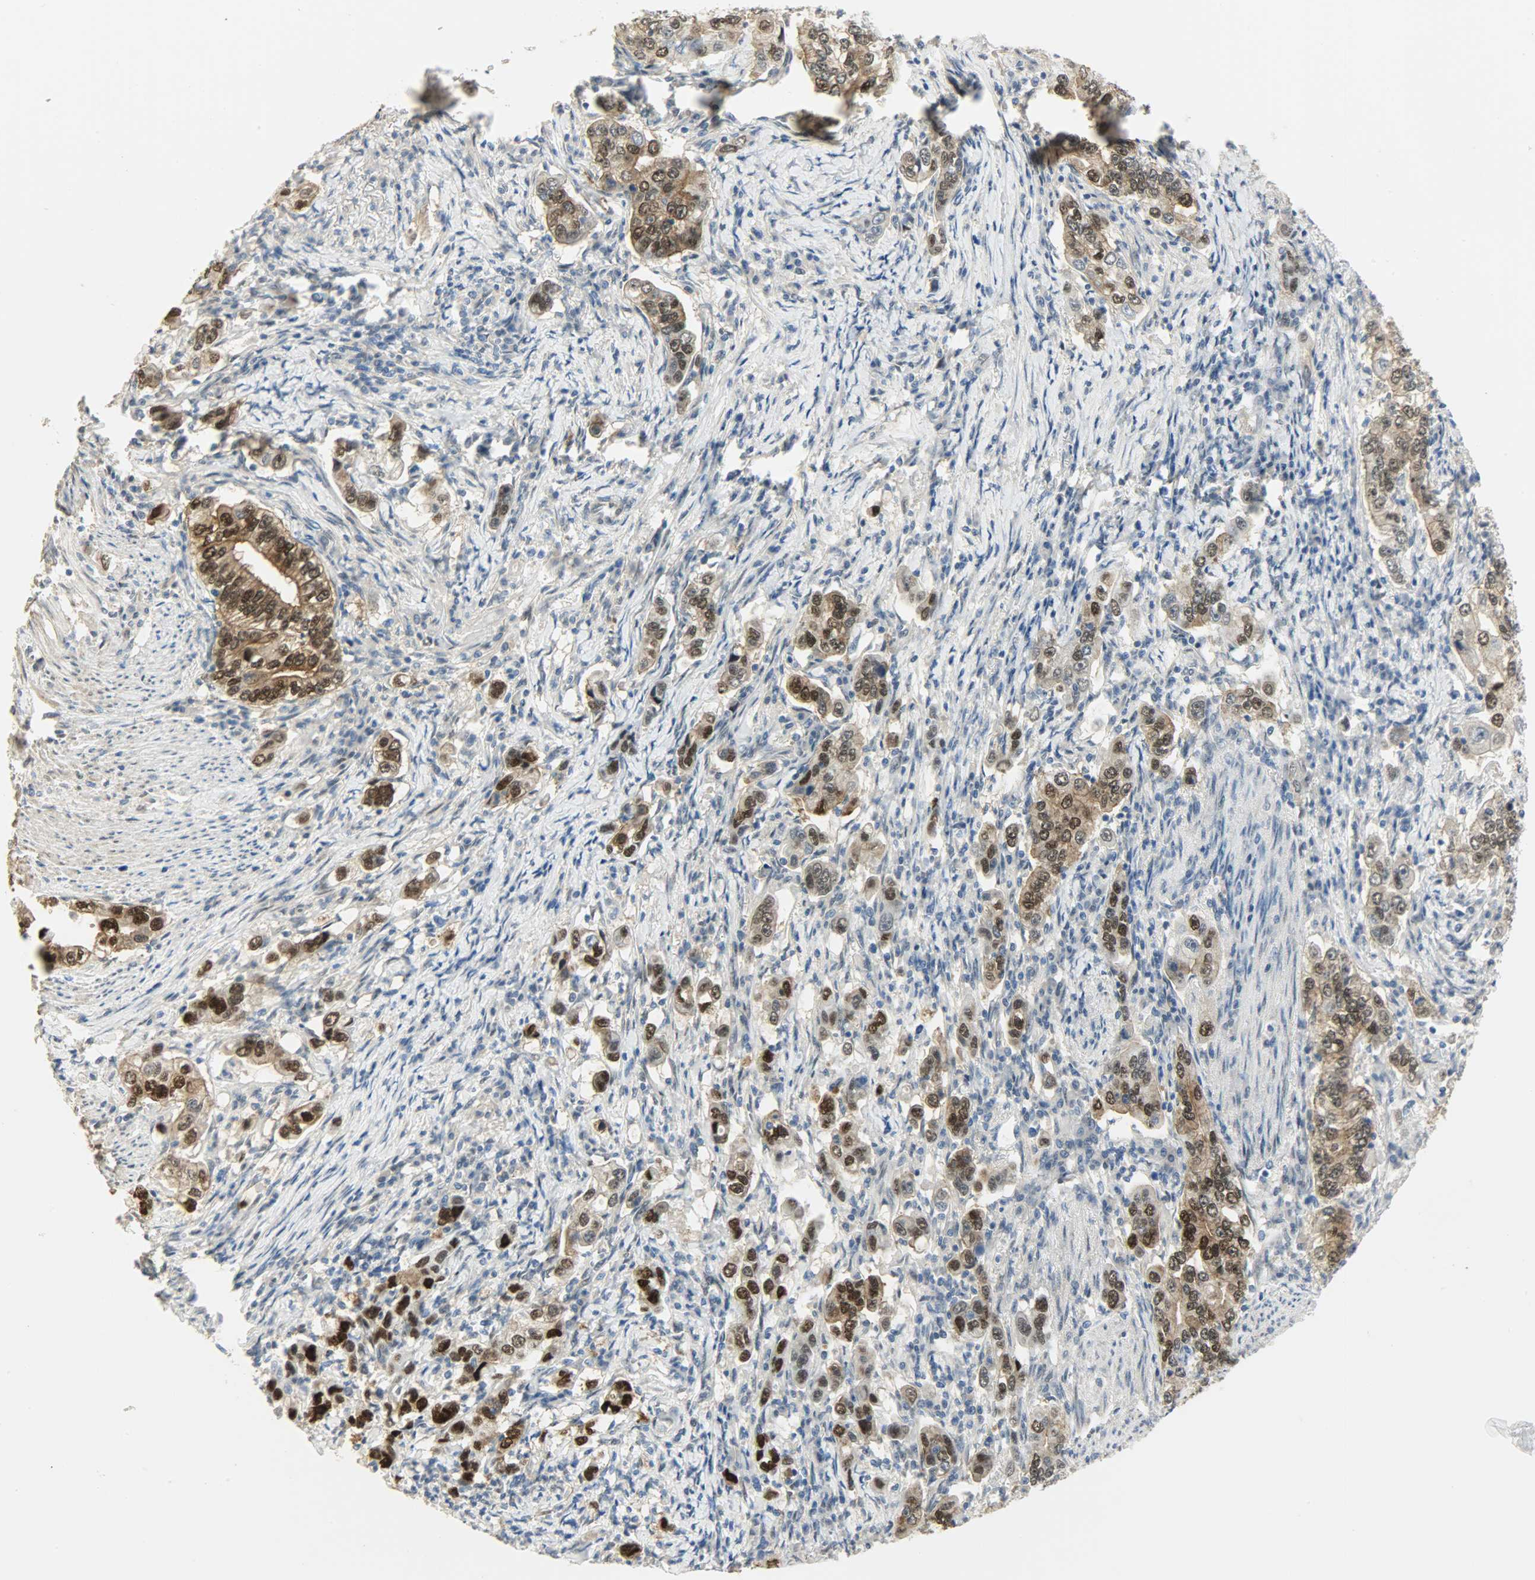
{"staining": {"intensity": "strong", "quantity": ">75%", "location": "nuclear"}, "tissue": "stomach cancer", "cell_type": "Tumor cells", "image_type": "cancer", "snomed": [{"axis": "morphology", "description": "Adenocarcinoma, NOS"}, {"axis": "topography", "description": "Stomach, lower"}], "caption": "Tumor cells reveal strong nuclear positivity in about >75% of cells in stomach cancer. (Brightfield microscopy of DAB IHC at high magnification).", "gene": "NPEPL1", "patient": {"sex": "female", "age": 72}}